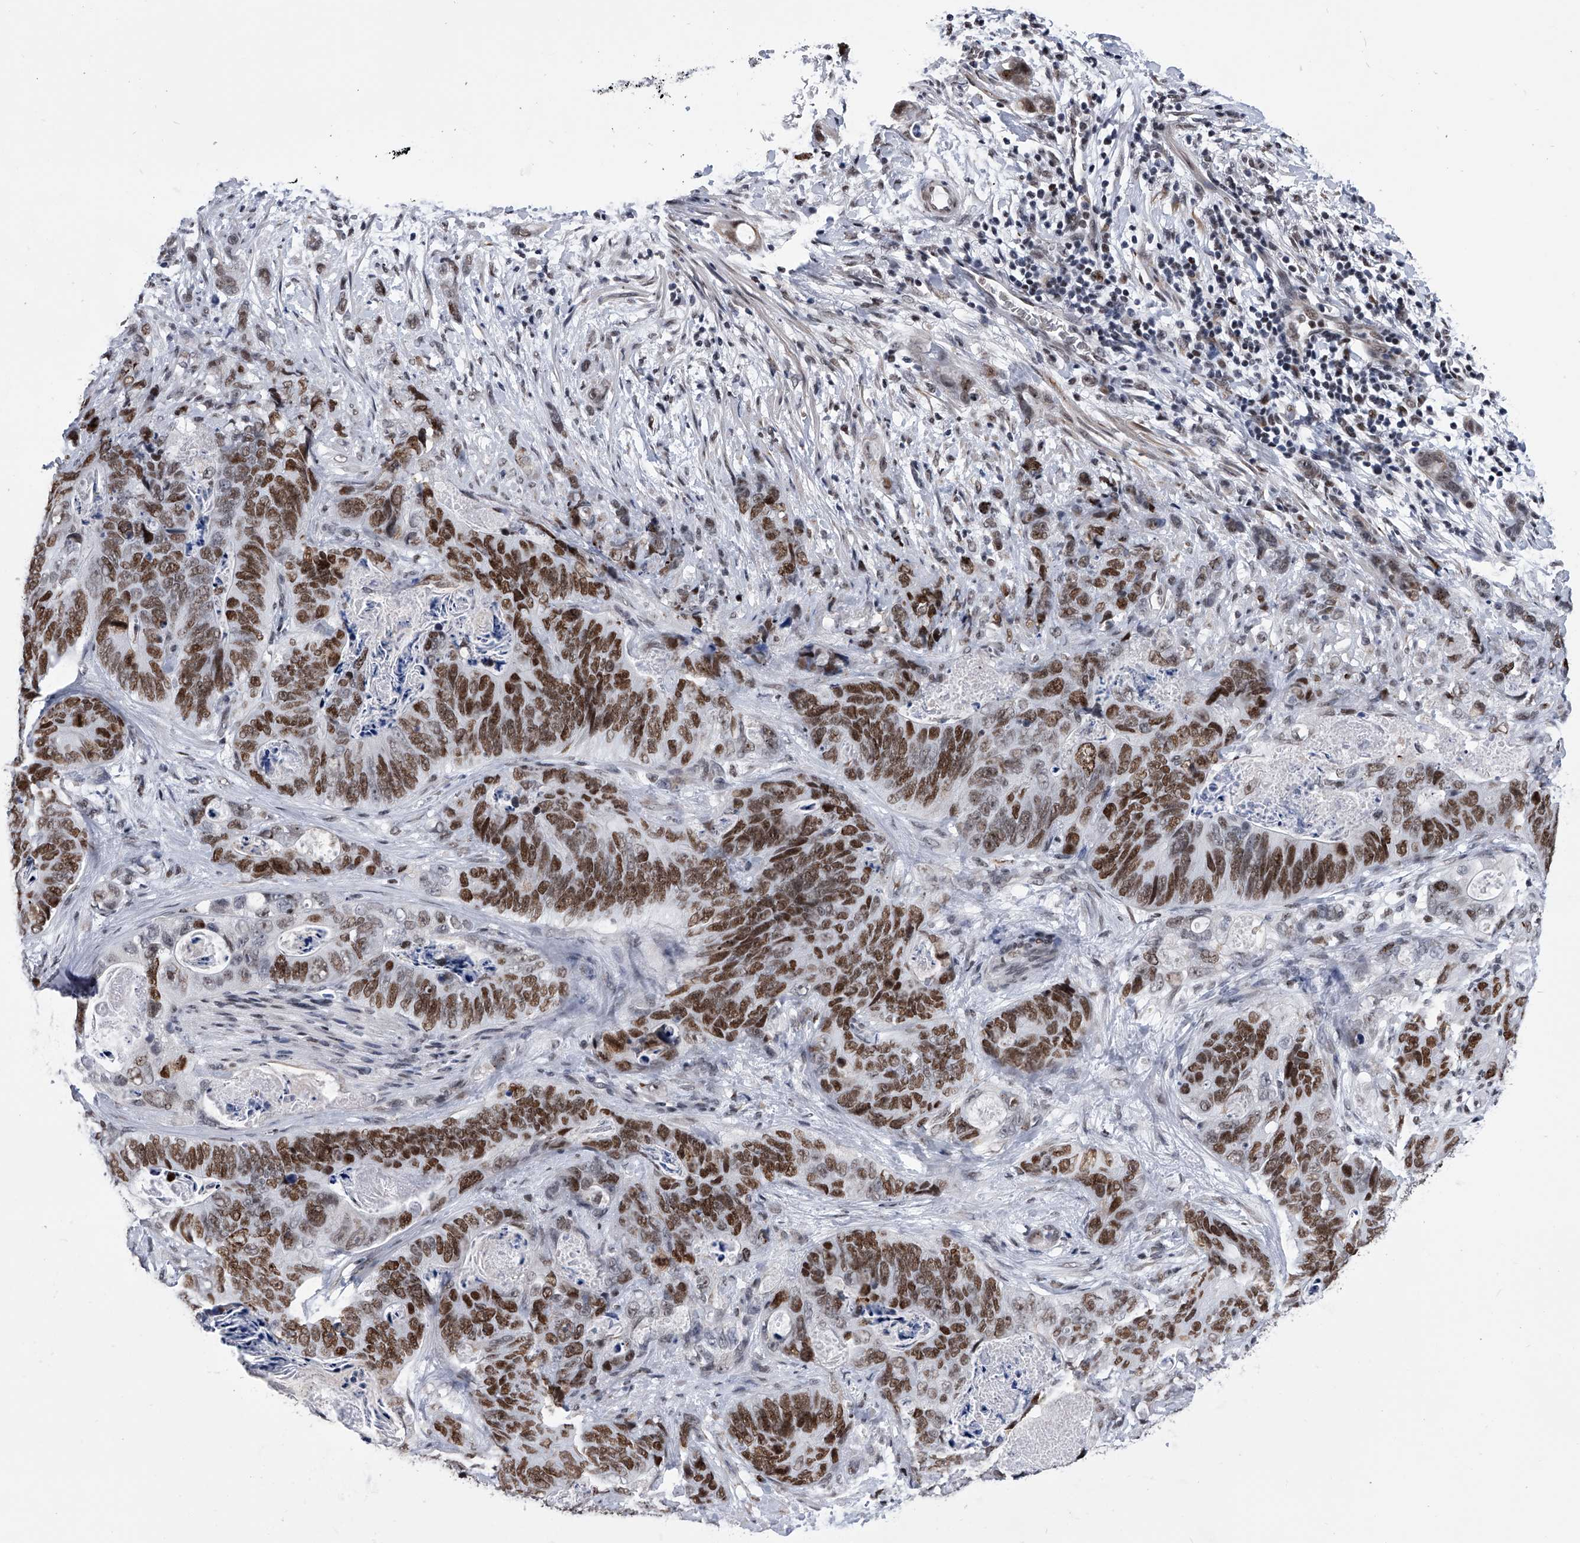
{"staining": {"intensity": "moderate", "quantity": ">75%", "location": "nuclear"}, "tissue": "stomach cancer", "cell_type": "Tumor cells", "image_type": "cancer", "snomed": [{"axis": "morphology", "description": "Normal tissue, NOS"}, {"axis": "morphology", "description": "Adenocarcinoma, NOS"}, {"axis": "topography", "description": "Stomach"}], "caption": "Adenocarcinoma (stomach) stained with DAB (3,3'-diaminobenzidine) IHC demonstrates medium levels of moderate nuclear positivity in approximately >75% of tumor cells.", "gene": "SIM2", "patient": {"sex": "female", "age": 89}}